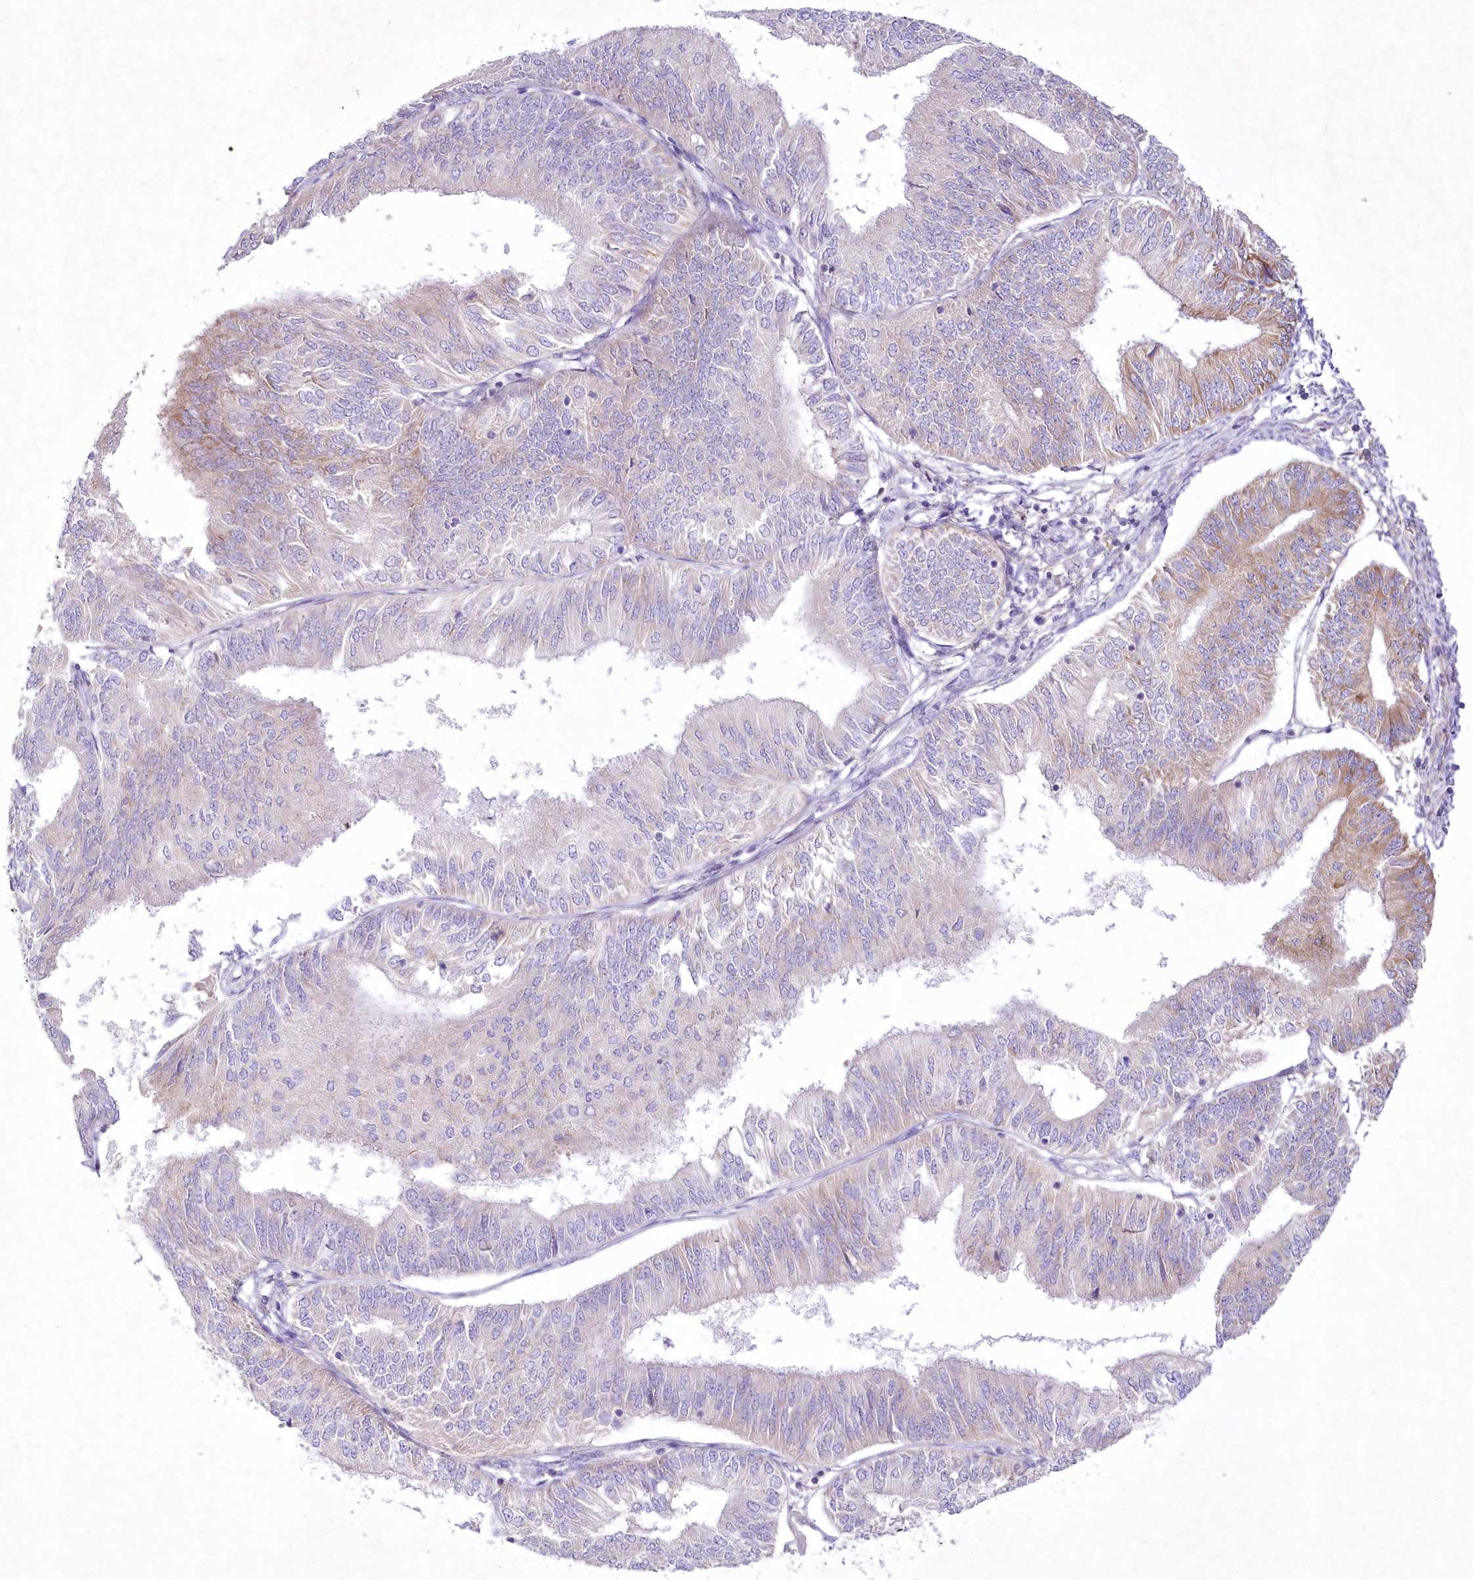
{"staining": {"intensity": "moderate", "quantity": "<25%", "location": "cytoplasmic/membranous"}, "tissue": "endometrial cancer", "cell_type": "Tumor cells", "image_type": "cancer", "snomed": [{"axis": "morphology", "description": "Adenocarcinoma, NOS"}, {"axis": "topography", "description": "Endometrium"}], "caption": "Endometrial cancer stained for a protein displays moderate cytoplasmic/membranous positivity in tumor cells. (DAB (3,3'-diaminobenzidine) = brown stain, brightfield microscopy at high magnification).", "gene": "ARFGEF3", "patient": {"sex": "female", "age": 58}}